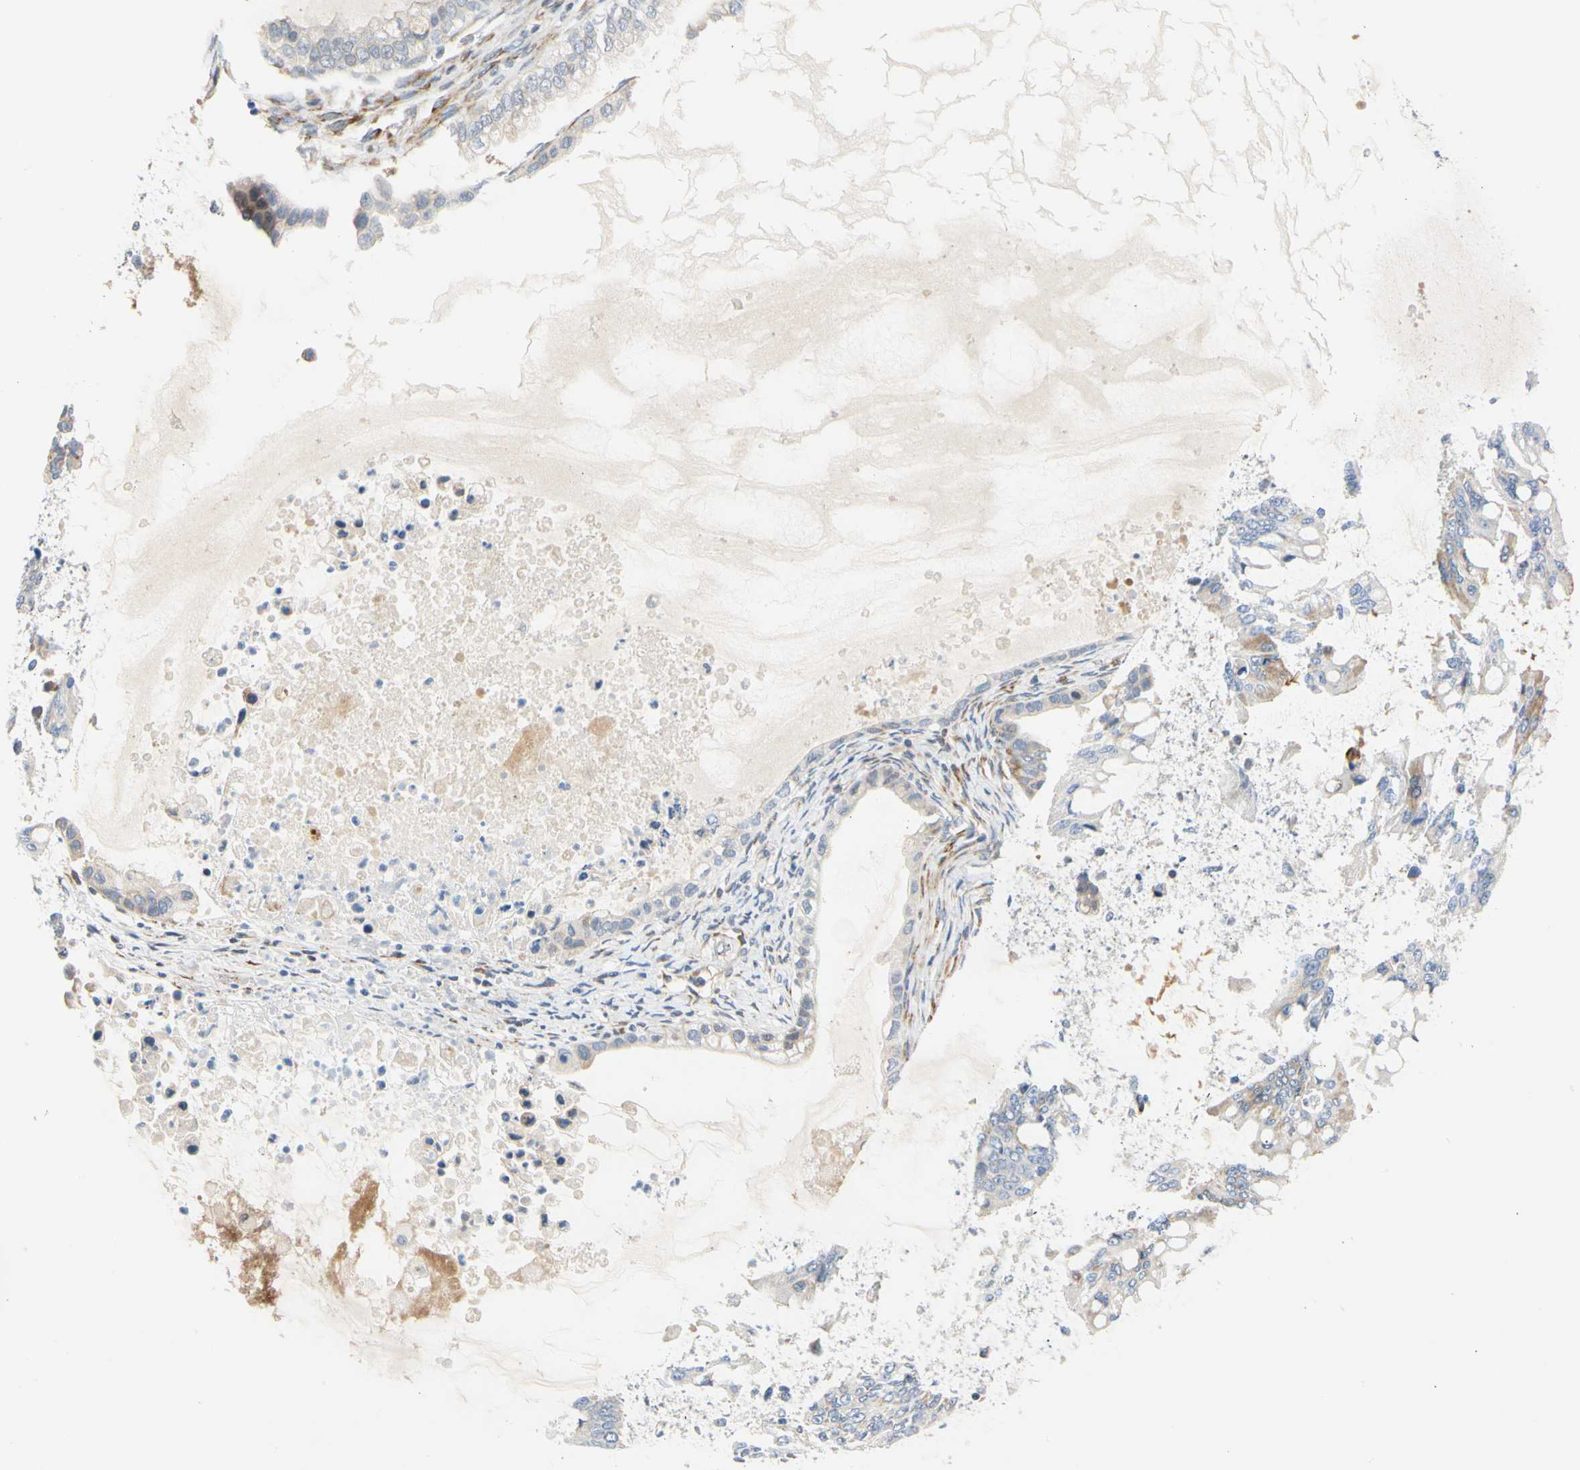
{"staining": {"intensity": "negative", "quantity": "none", "location": "none"}, "tissue": "ovarian cancer", "cell_type": "Tumor cells", "image_type": "cancer", "snomed": [{"axis": "morphology", "description": "Cystadenocarcinoma, mucinous, NOS"}, {"axis": "topography", "description": "Ovary"}], "caption": "Mucinous cystadenocarcinoma (ovarian) was stained to show a protein in brown. There is no significant expression in tumor cells. Brightfield microscopy of IHC stained with DAB (3,3'-diaminobenzidine) (brown) and hematoxylin (blue), captured at high magnification.", "gene": "ZNF236", "patient": {"sex": "female", "age": 80}}